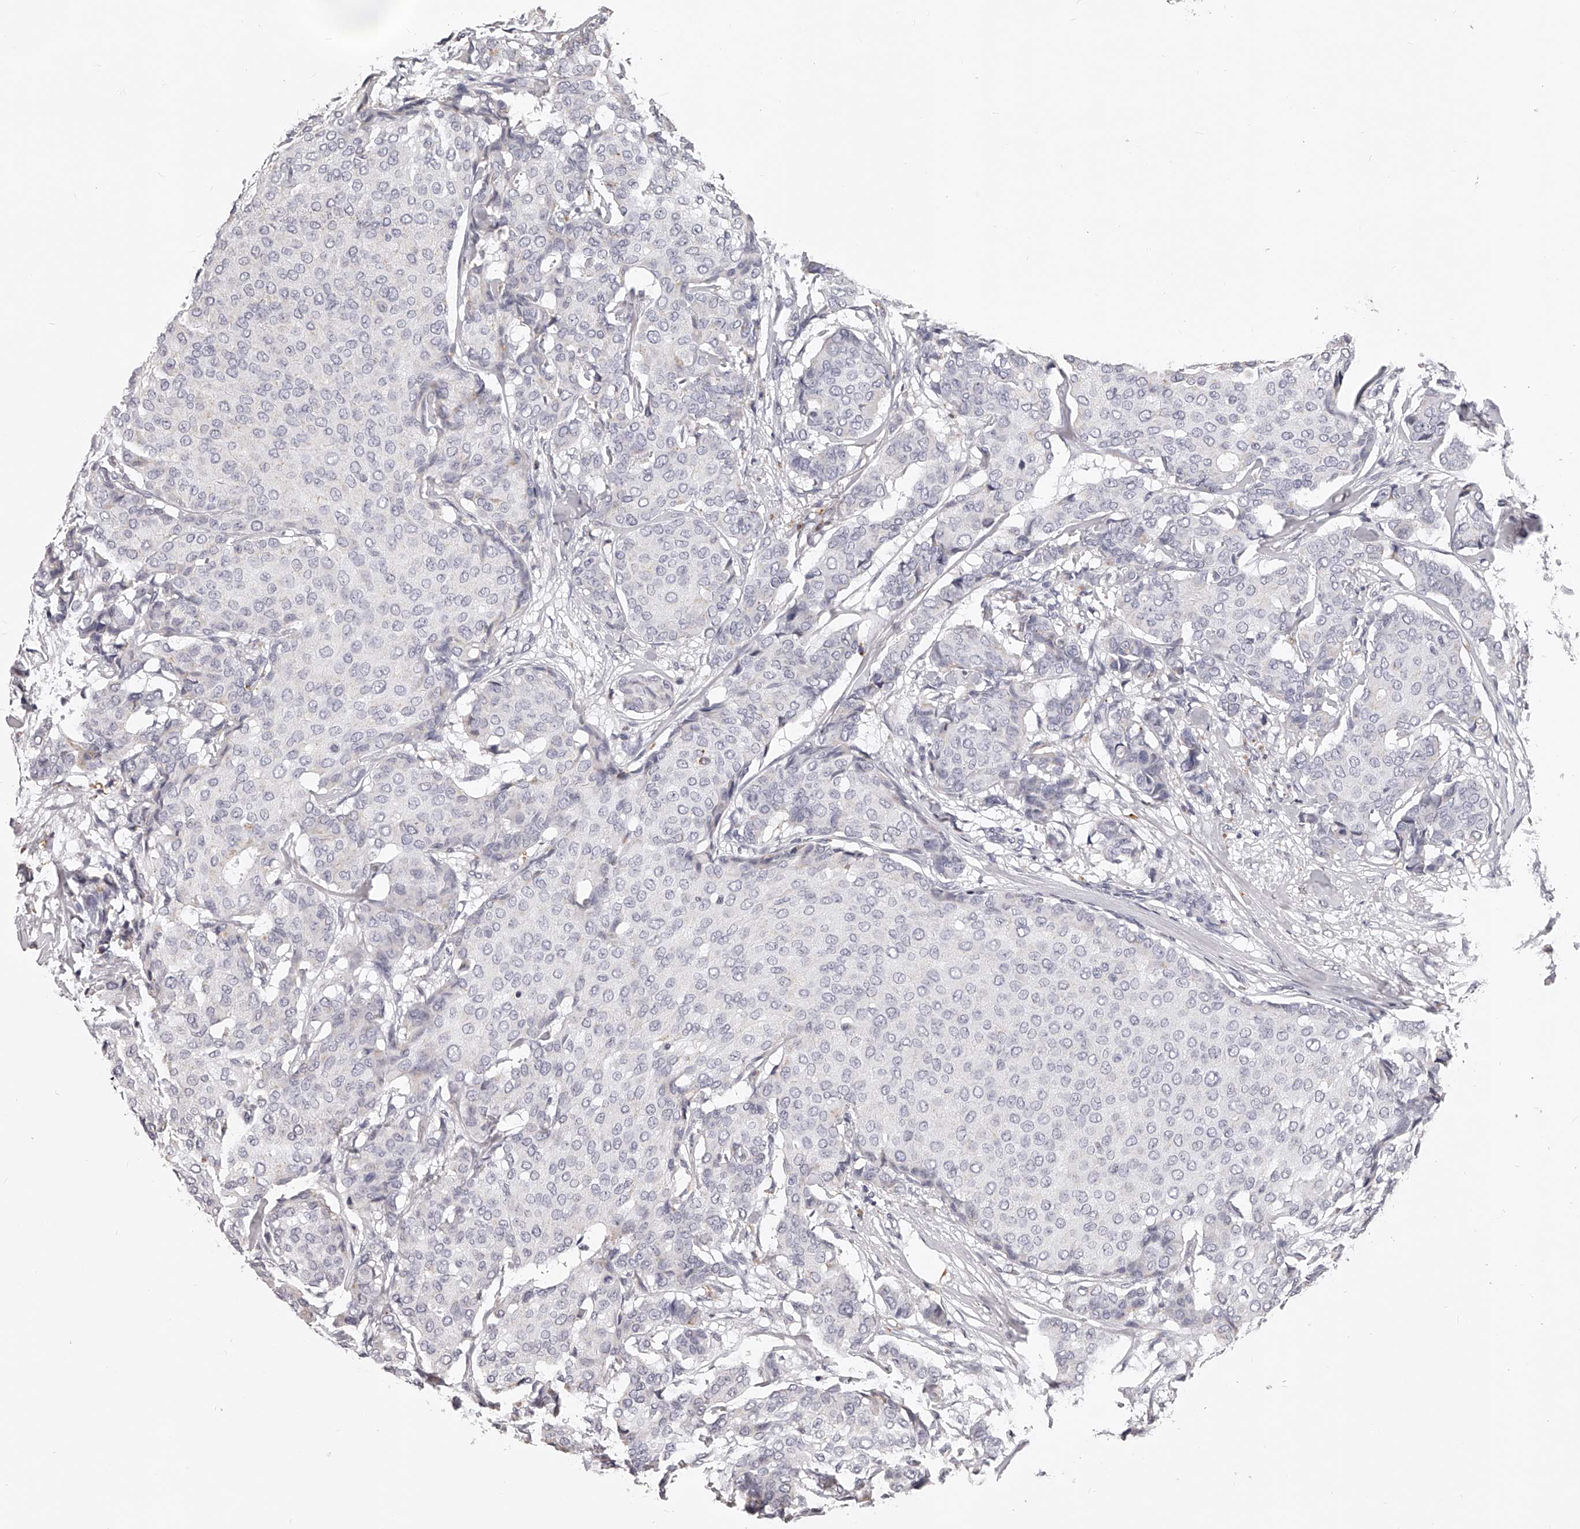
{"staining": {"intensity": "negative", "quantity": "none", "location": "none"}, "tissue": "breast cancer", "cell_type": "Tumor cells", "image_type": "cancer", "snomed": [{"axis": "morphology", "description": "Duct carcinoma"}, {"axis": "topography", "description": "Breast"}], "caption": "Tumor cells show no significant protein staining in breast invasive ductal carcinoma. Nuclei are stained in blue.", "gene": "DMRT1", "patient": {"sex": "female", "age": 75}}